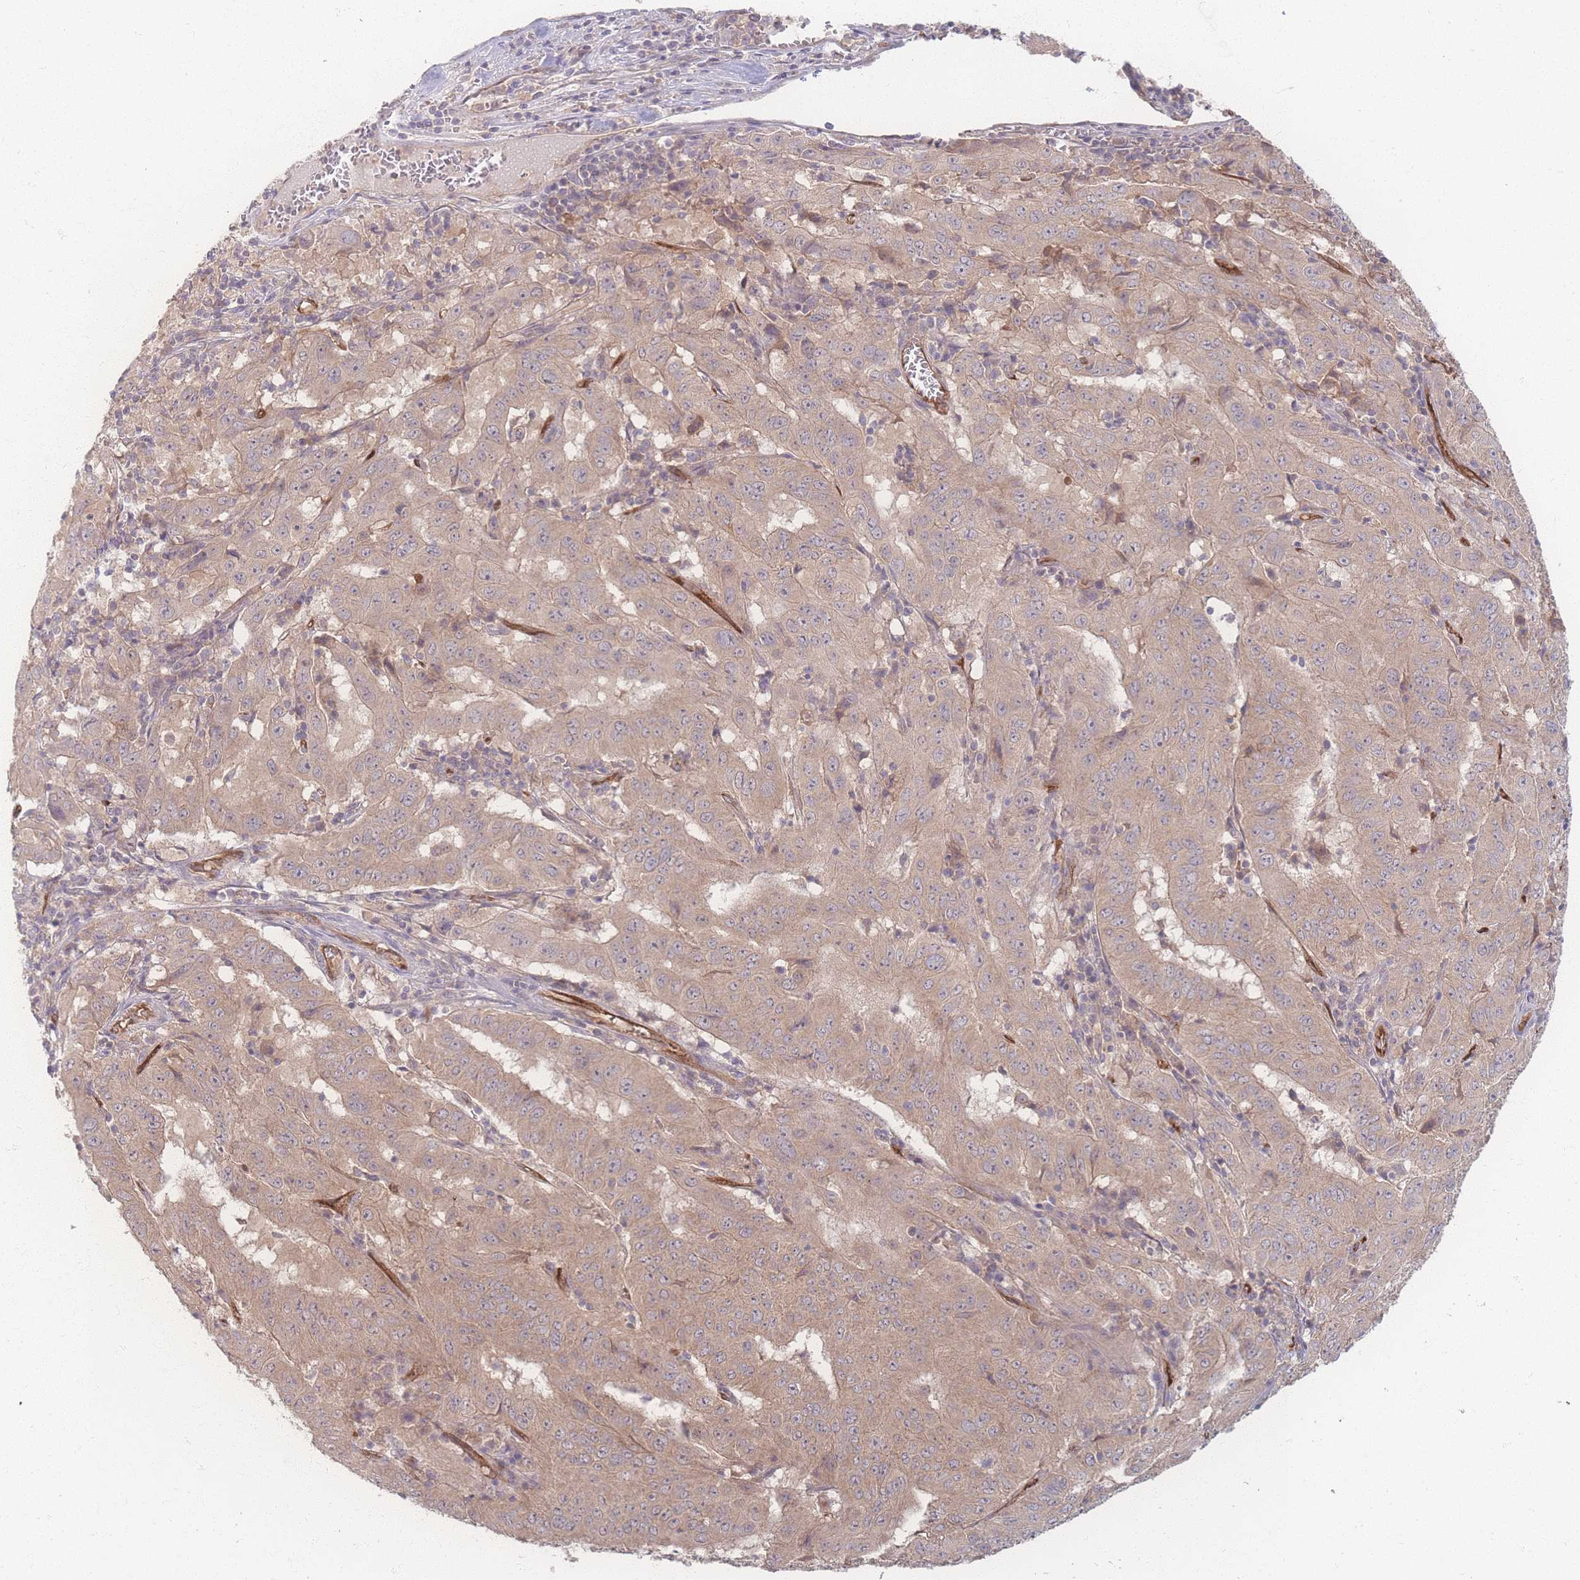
{"staining": {"intensity": "moderate", "quantity": ">75%", "location": "cytoplasmic/membranous"}, "tissue": "pancreatic cancer", "cell_type": "Tumor cells", "image_type": "cancer", "snomed": [{"axis": "morphology", "description": "Adenocarcinoma, NOS"}, {"axis": "topography", "description": "Pancreas"}], "caption": "Pancreatic cancer (adenocarcinoma) tissue shows moderate cytoplasmic/membranous staining in approximately >75% of tumor cells, visualized by immunohistochemistry.", "gene": "INSR", "patient": {"sex": "male", "age": 63}}